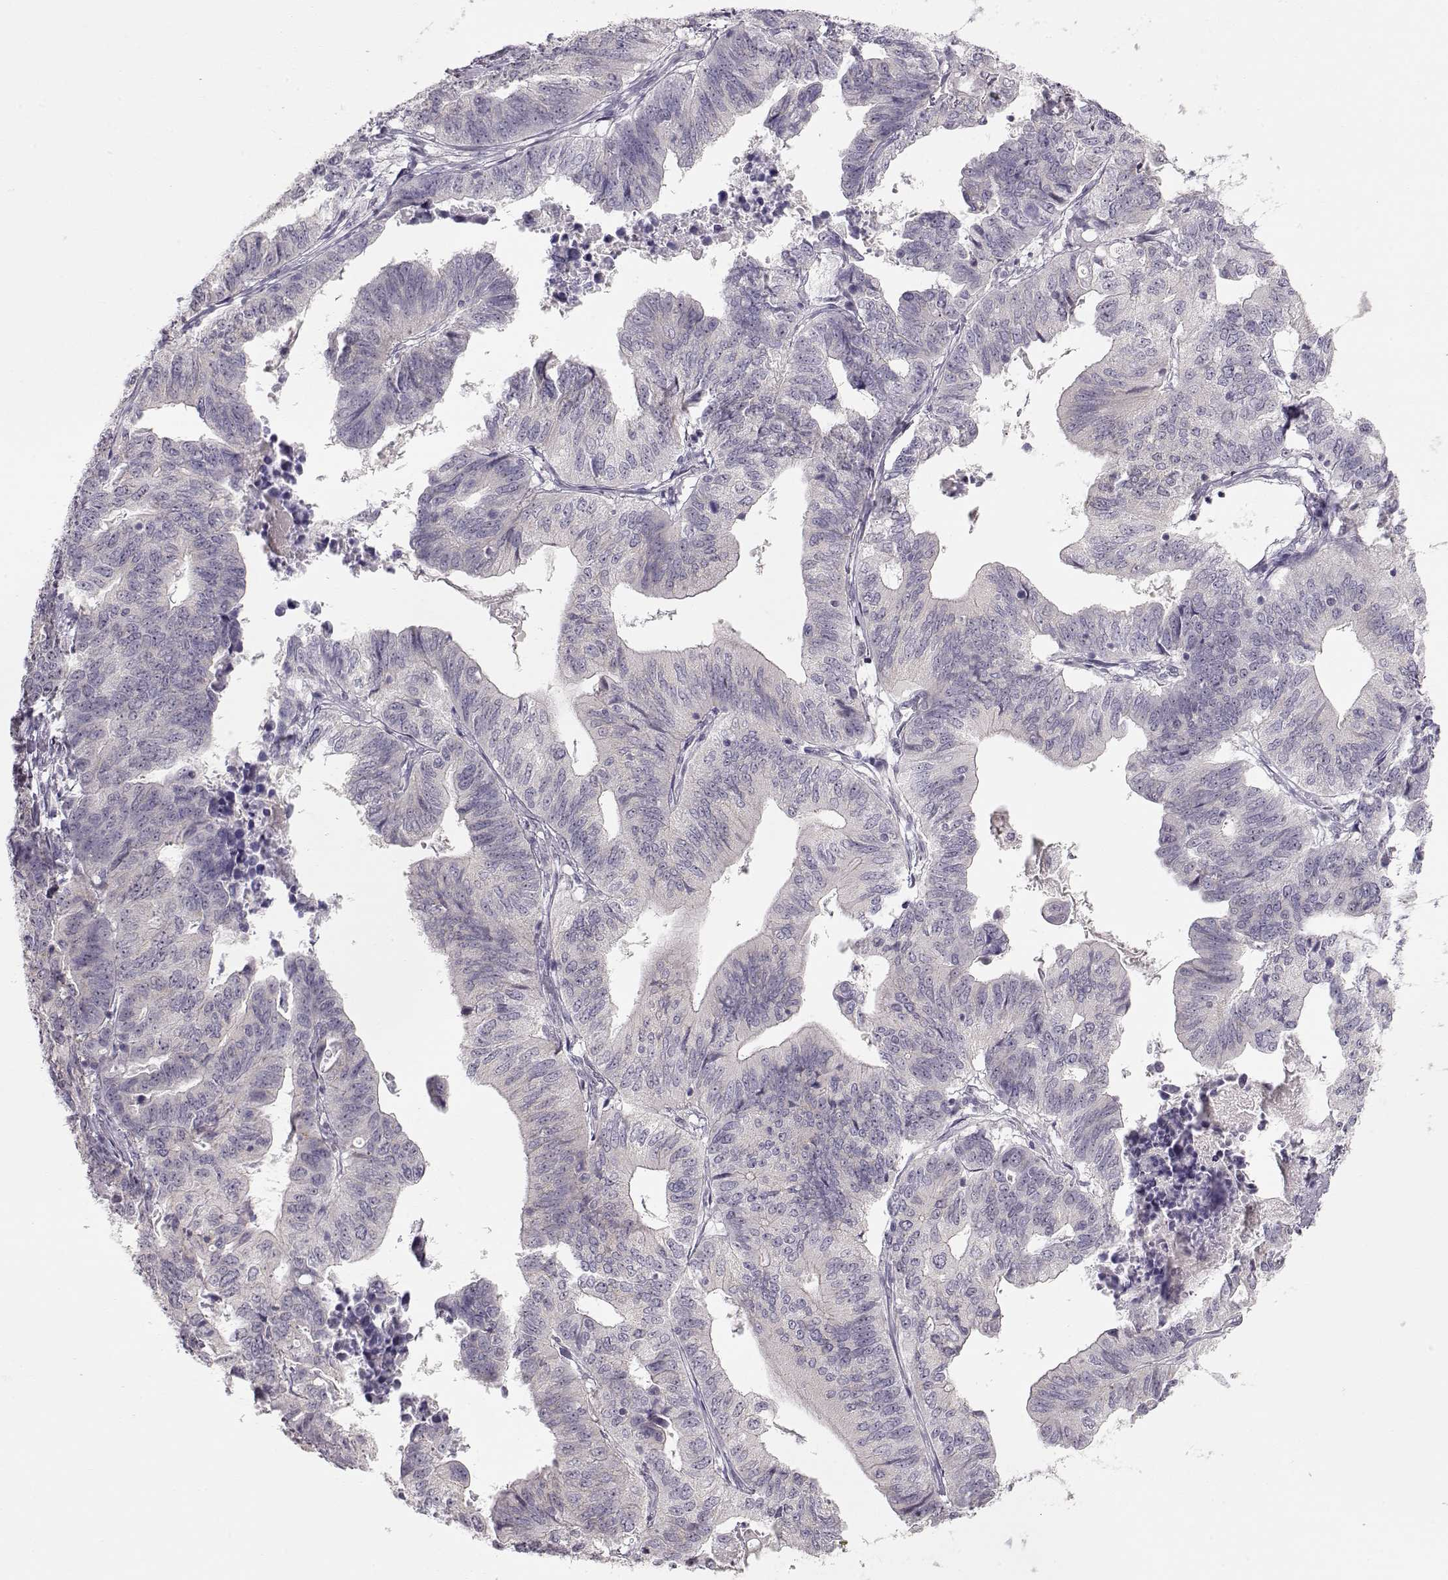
{"staining": {"intensity": "negative", "quantity": "none", "location": "none"}, "tissue": "stomach cancer", "cell_type": "Tumor cells", "image_type": "cancer", "snomed": [{"axis": "morphology", "description": "Adenocarcinoma, NOS"}, {"axis": "topography", "description": "Stomach, upper"}], "caption": "DAB immunohistochemical staining of adenocarcinoma (stomach) exhibits no significant positivity in tumor cells.", "gene": "FAM205A", "patient": {"sex": "female", "age": 67}}